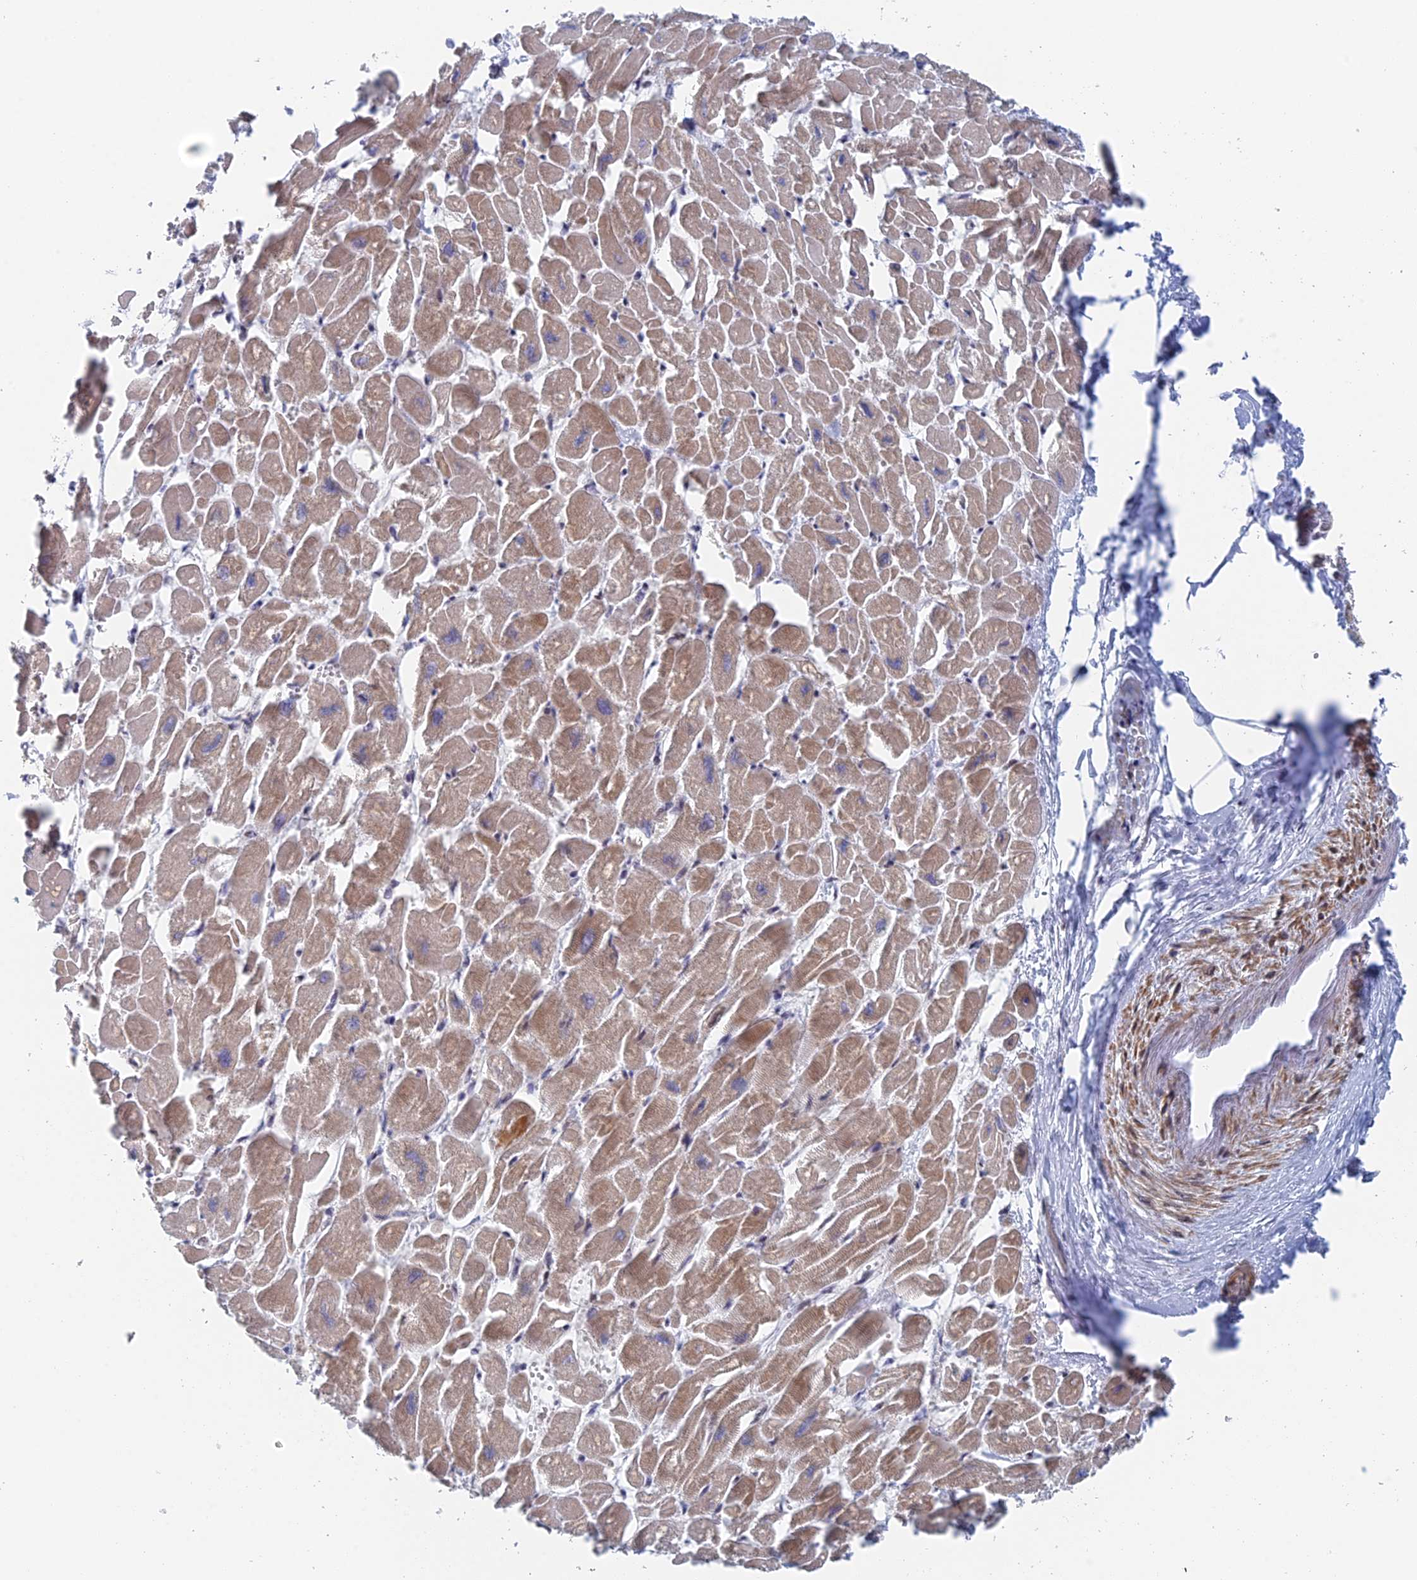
{"staining": {"intensity": "moderate", "quantity": "25%-75%", "location": "cytoplasmic/membranous"}, "tissue": "heart muscle", "cell_type": "Cardiomyocytes", "image_type": "normal", "snomed": [{"axis": "morphology", "description": "Normal tissue, NOS"}, {"axis": "topography", "description": "Heart"}], "caption": "Immunohistochemistry histopathology image of benign heart muscle stained for a protein (brown), which reveals medium levels of moderate cytoplasmic/membranous expression in about 25%-75% of cardiomyocytes.", "gene": "GMNC", "patient": {"sex": "male", "age": 54}}